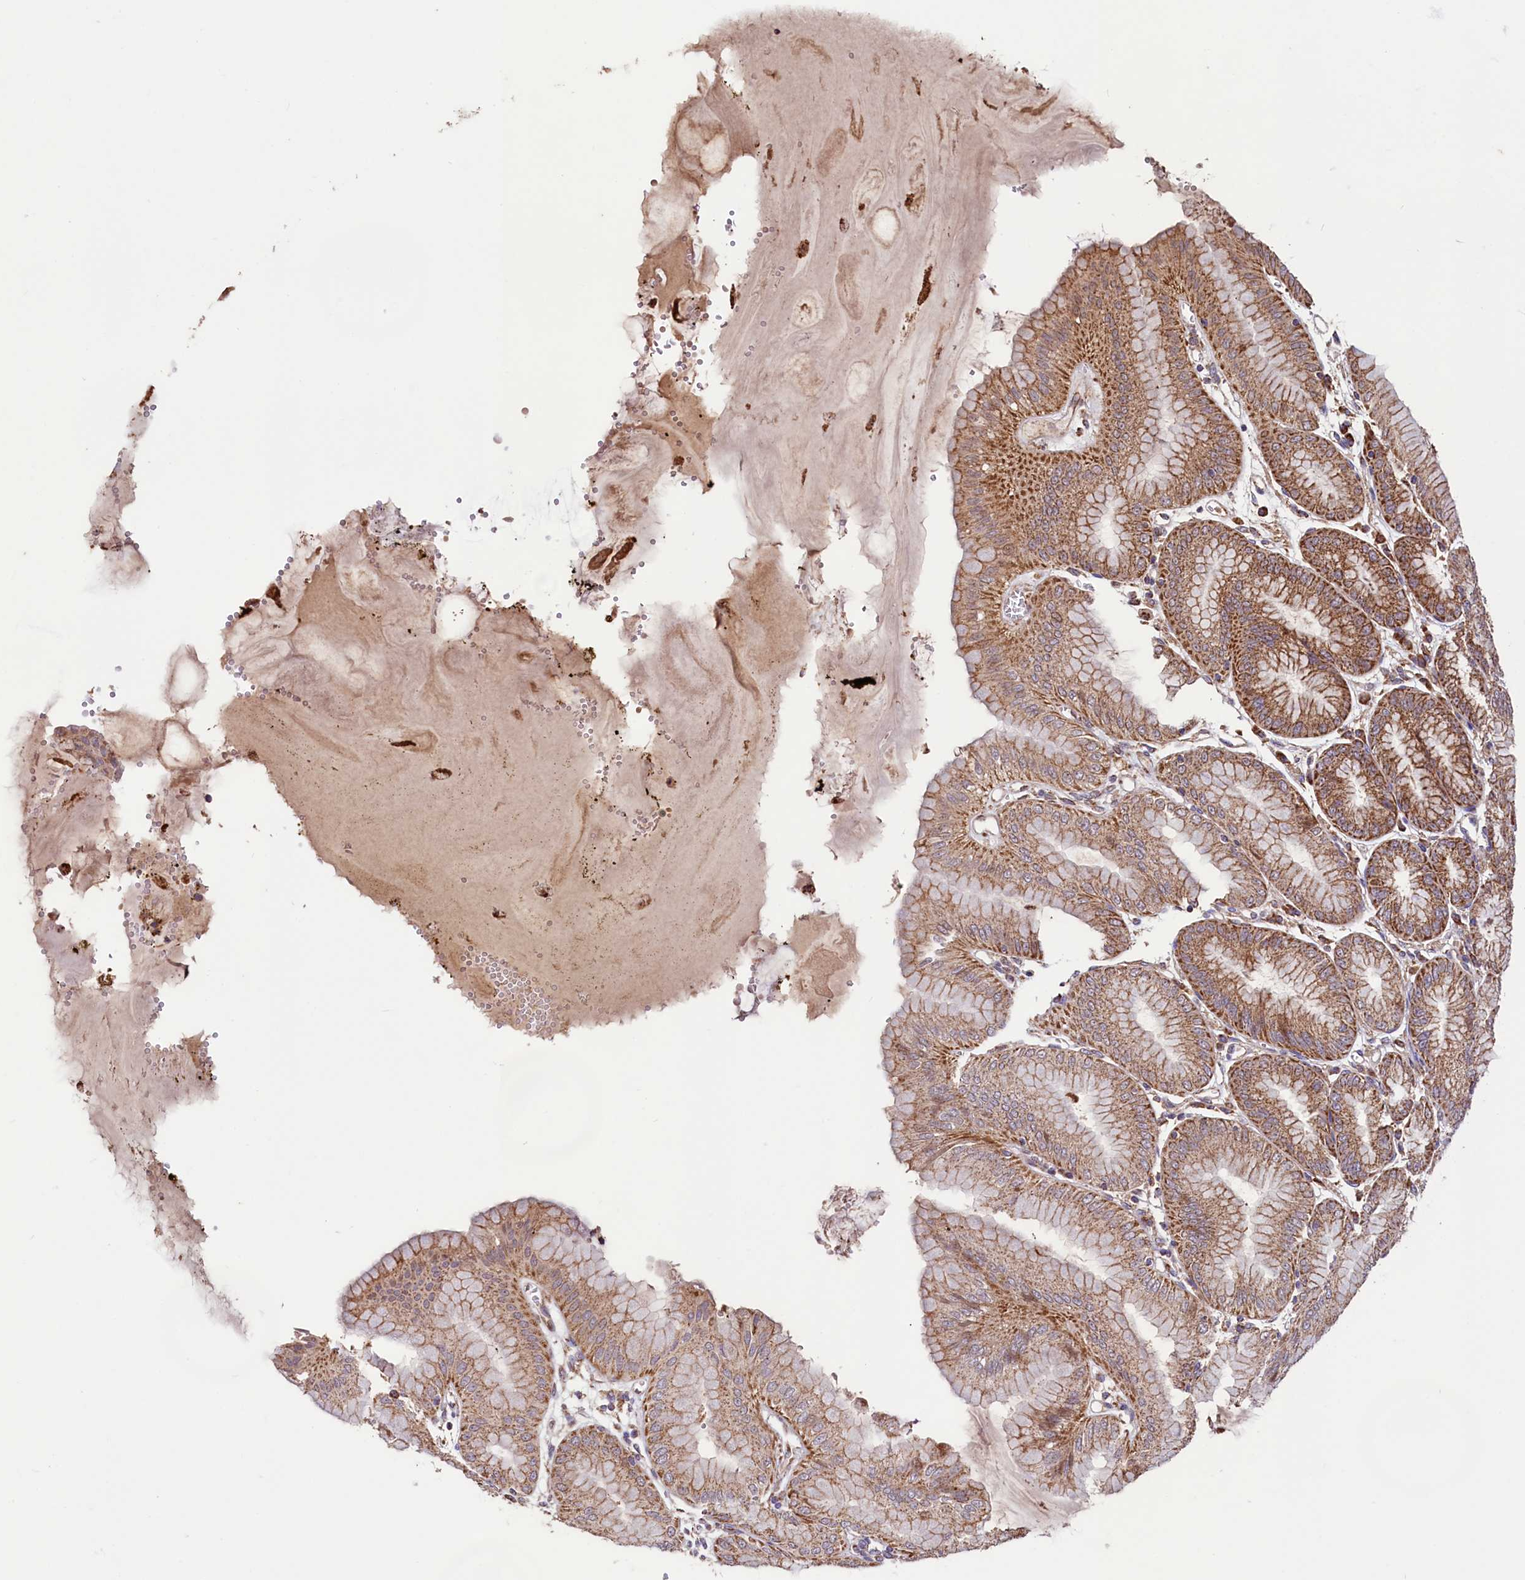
{"staining": {"intensity": "moderate", "quantity": ">75%", "location": "cytoplasmic/membranous"}, "tissue": "stomach", "cell_type": "Glandular cells", "image_type": "normal", "snomed": [{"axis": "morphology", "description": "Normal tissue, NOS"}, {"axis": "topography", "description": "Stomach, lower"}], "caption": "The immunohistochemical stain shows moderate cytoplasmic/membranous expression in glandular cells of normal stomach.", "gene": "STARD5", "patient": {"sex": "male", "age": 71}}